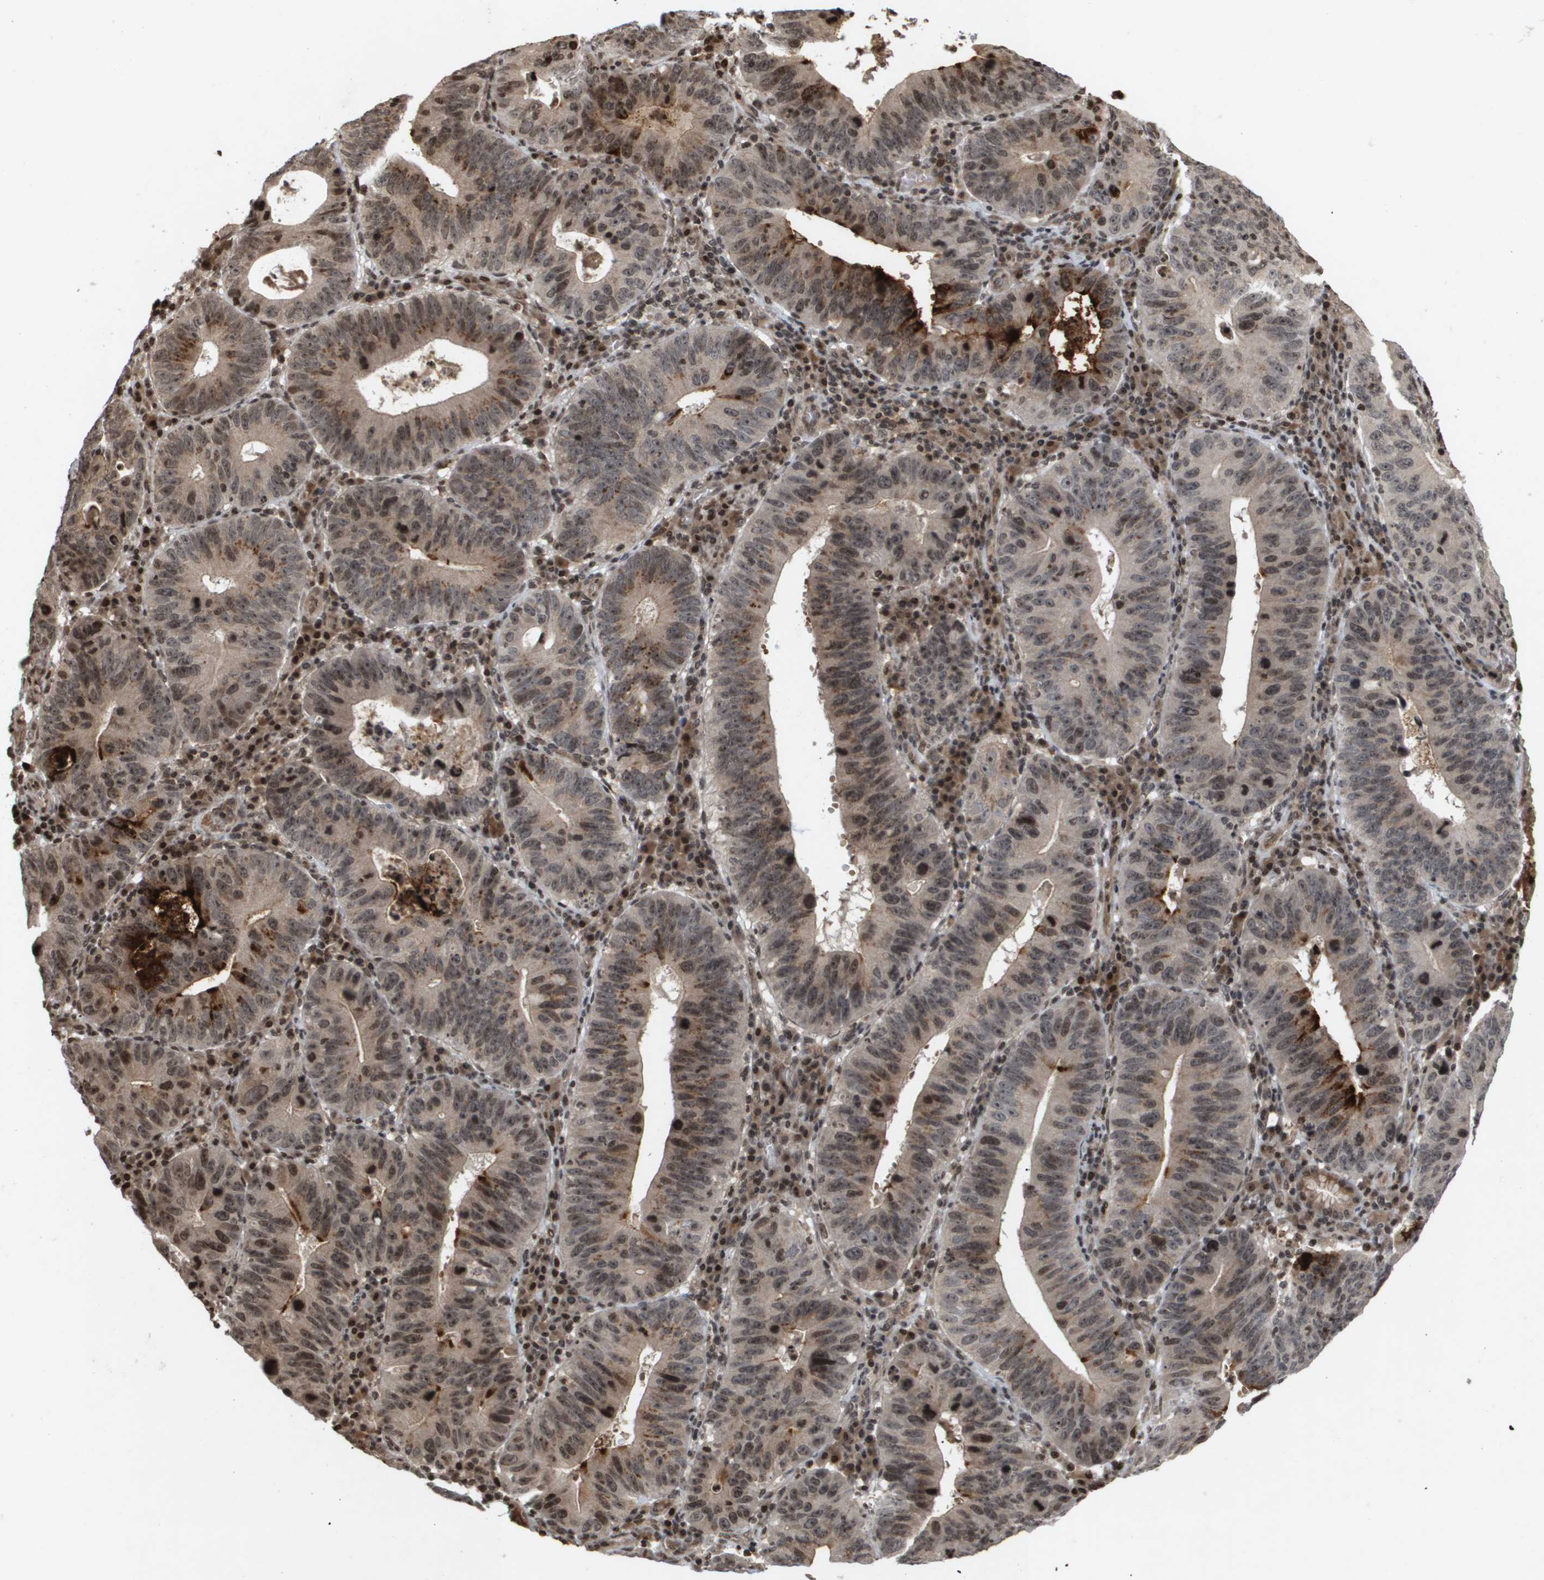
{"staining": {"intensity": "moderate", "quantity": "25%-75%", "location": "cytoplasmic/membranous,nuclear"}, "tissue": "stomach cancer", "cell_type": "Tumor cells", "image_type": "cancer", "snomed": [{"axis": "morphology", "description": "Adenocarcinoma, NOS"}, {"axis": "topography", "description": "Stomach"}], "caption": "The micrograph reveals immunohistochemical staining of stomach adenocarcinoma. There is moderate cytoplasmic/membranous and nuclear positivity is present in approximately 25%-75% of tumor cells.", "gene": "HSPA6", "patient": {"sex": "male", "age": 59}}